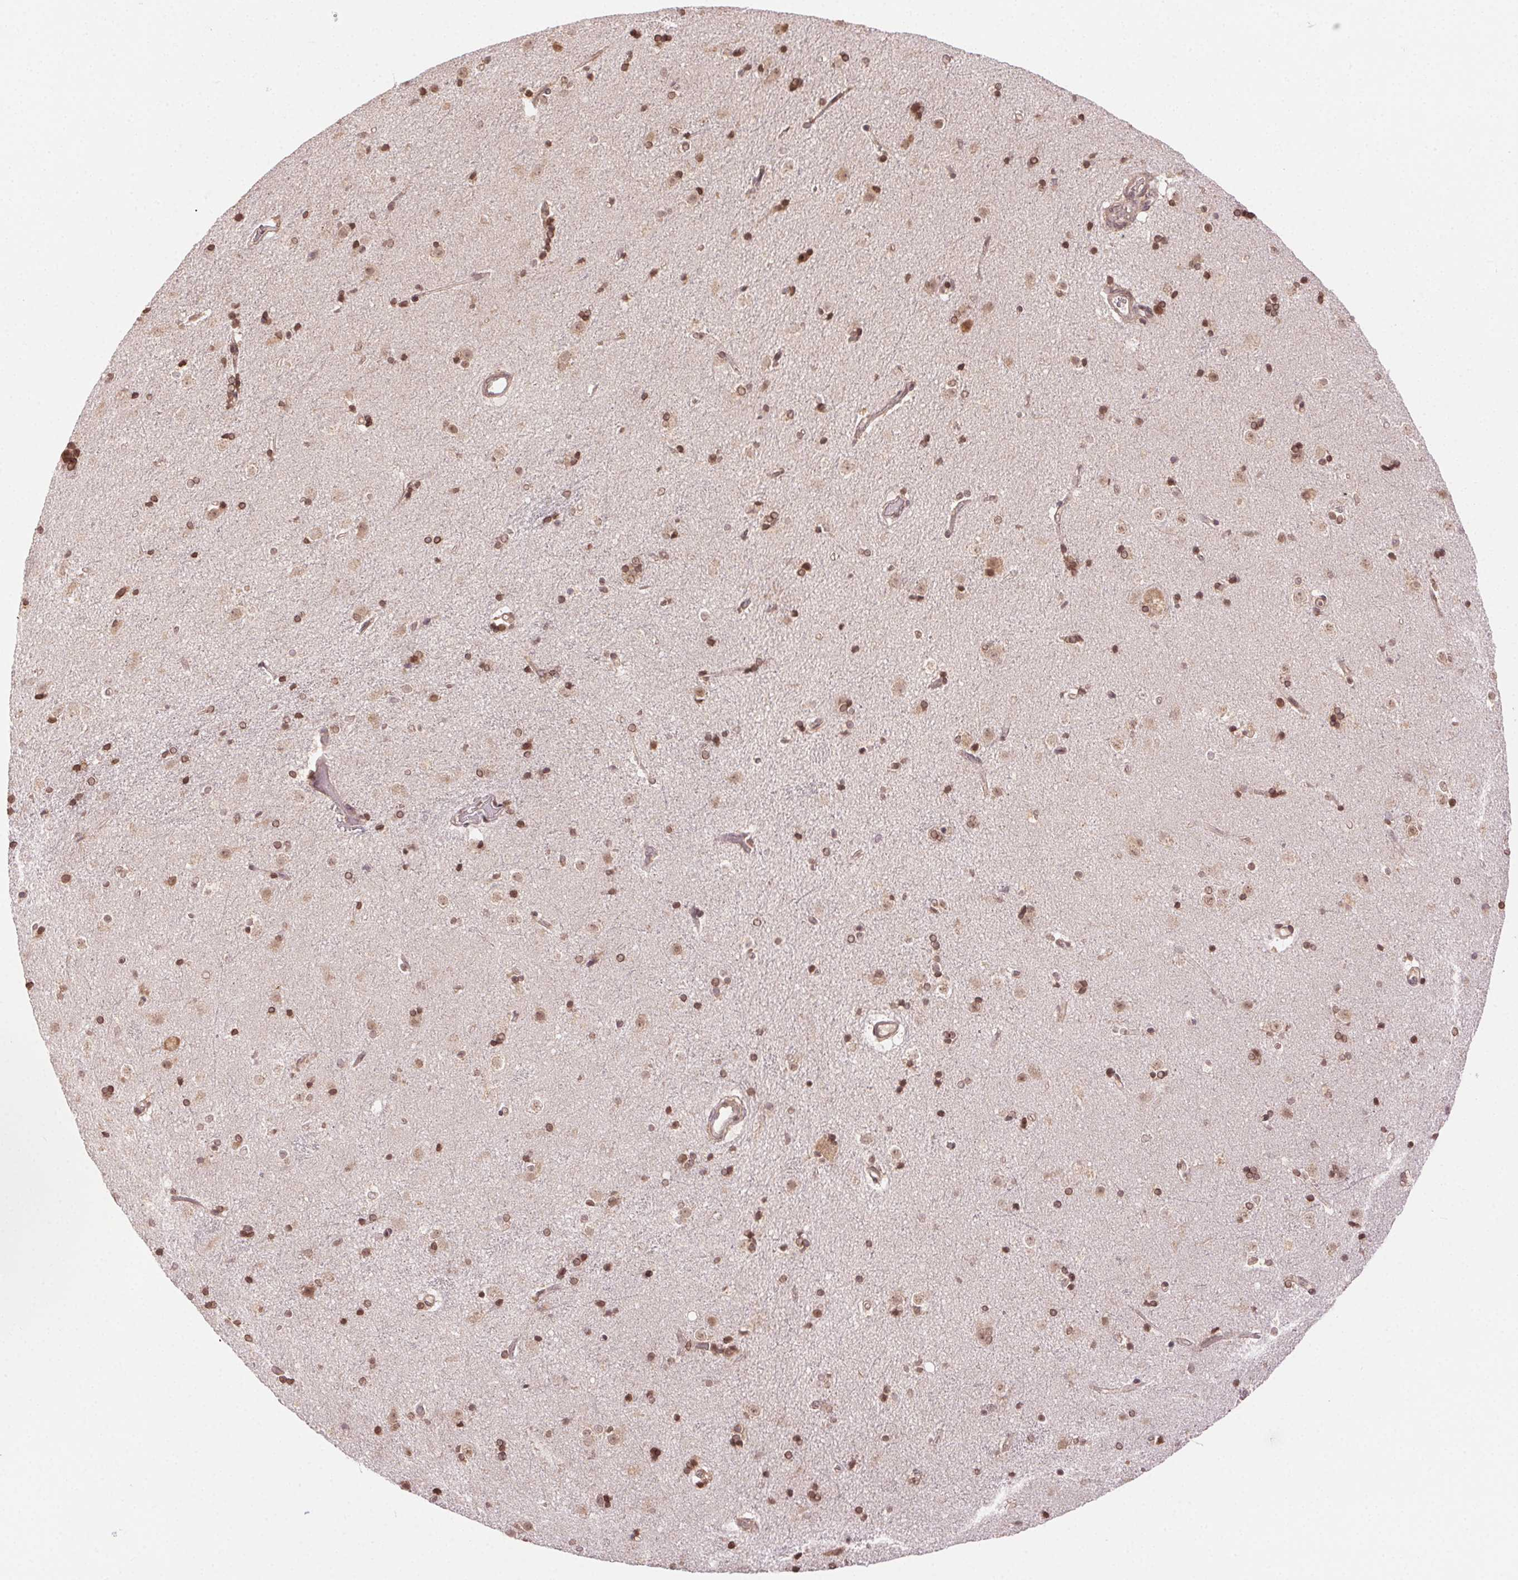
{"staining": {"intensity": "weak", "quantity": "25%-75%", "location": "nuclear"}, "tissue": "caudate", "cell_type": "Glial cells", "image_type": "normal", "snomed": [{"axis": "morphology", "description": "Normal tissue, NOS"}, {"axis": "topography", "description": "Lateral ventricle wall"}], "caption": "Immunohistochemical staining of unremarkable caudate demonstrates 25%-75% levels of weak nuclear protein expression in approximately 25%-75% of glial cells. The staining is performed using DAB brown chromogen to label protein expression. The nuclei are counter-stained blue using hematoxylin.", "gene": "TREML4", "patient": {"sex": "female", "age": 71}}